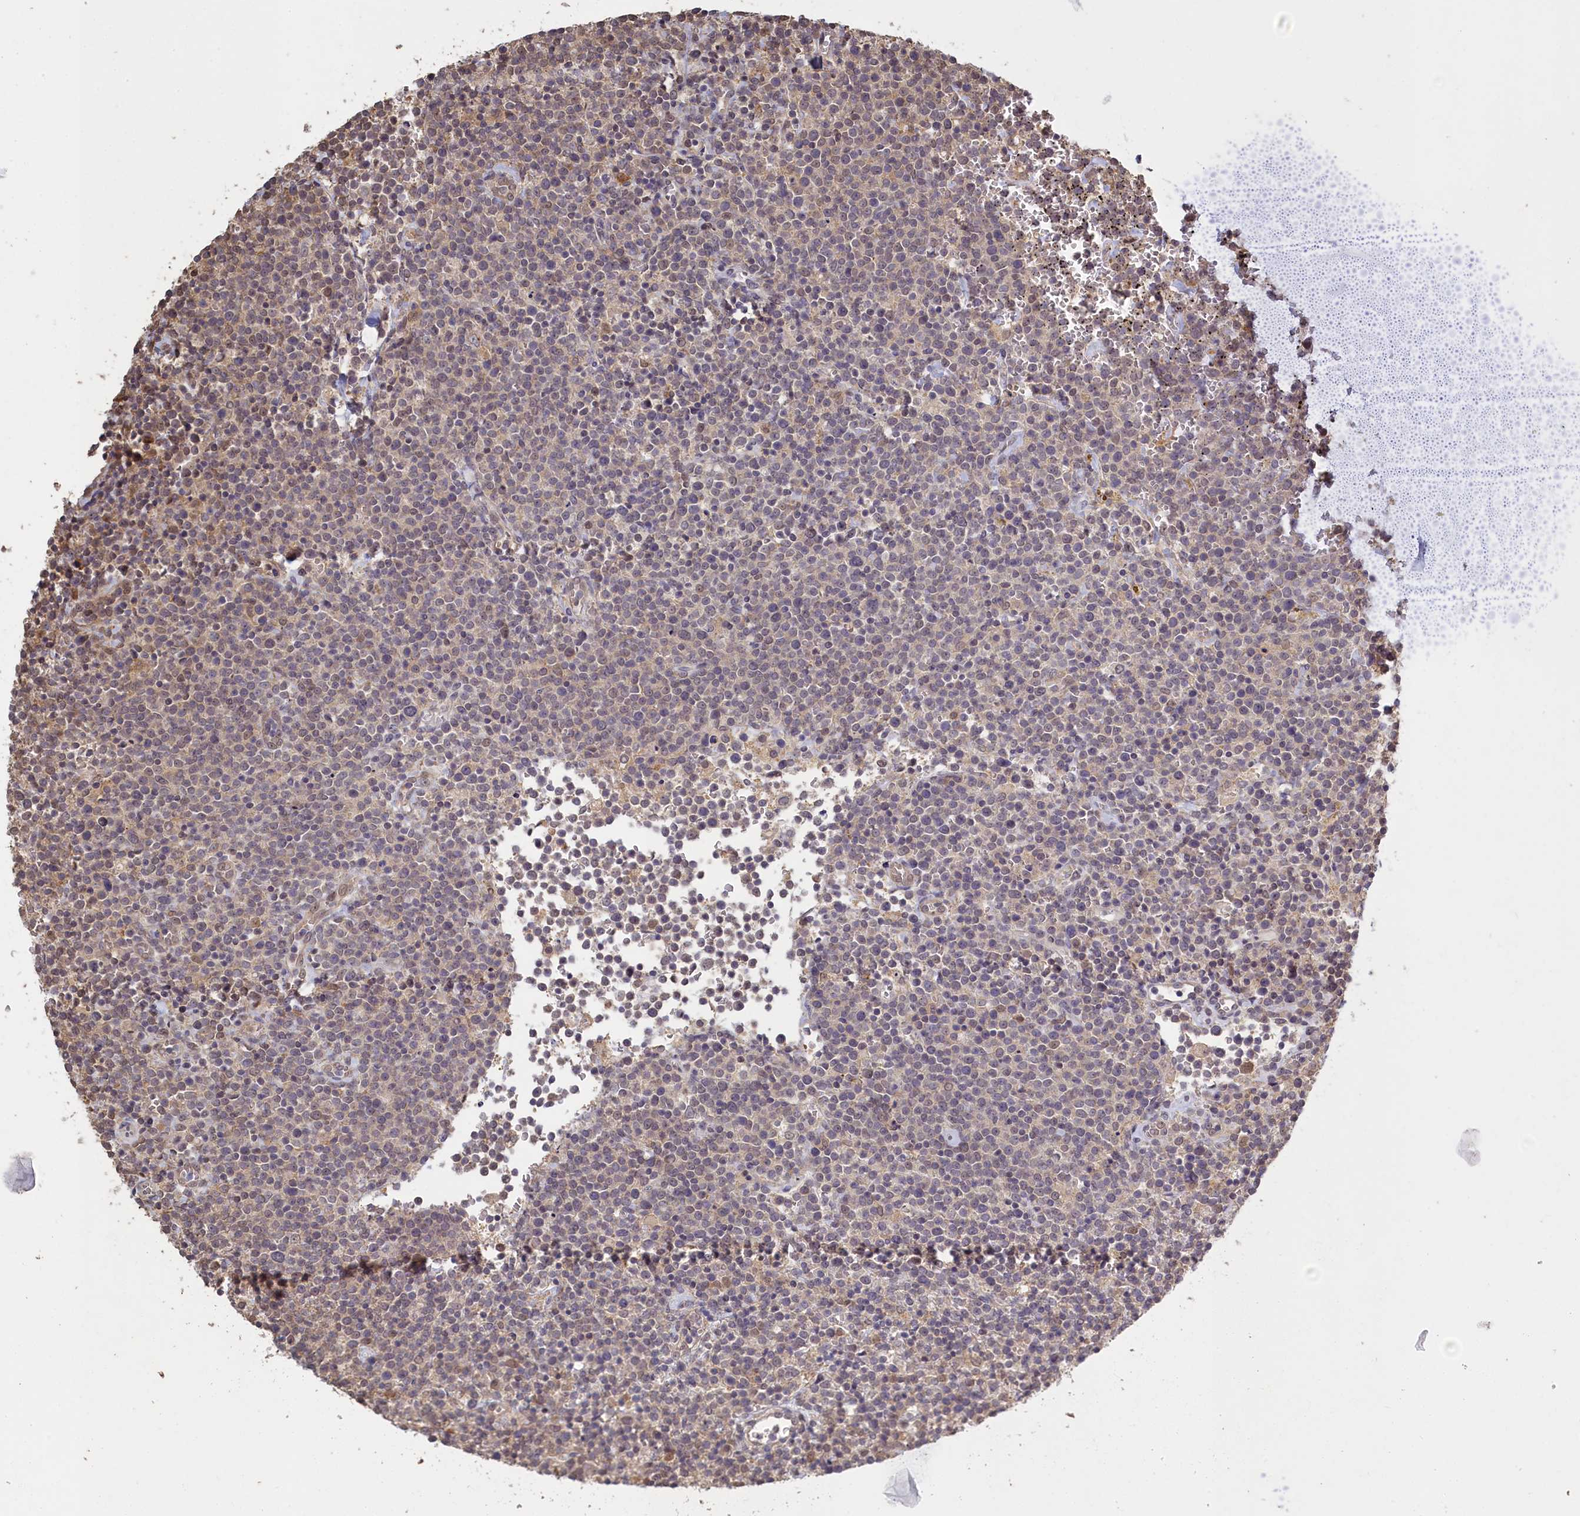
{"staining": {"intensity": "weak", "quantity": "25%-75%", "location": "cytoplasmic/membranous,nuclear"}, "tissue": "lymphoma", "cell_type": "Tumor cells", "image_type": "cancer", "snomed": [{"axis": "morphology", "description": "Malignant lymphoma, non-Hodgkin's type, High grade"}, {"axis": "topography", "description": "Lymph node"}], "caption": "The histopathology image reveals staining of high-grade malignant lymphoma, non-Hodgkin's type, revealing weak cytoplasmic/membranous and nuclear protein positivity (brown color) within tumor cells.", "gene": "UCHL3", "patient": {"sex": "male", "age": 61}}